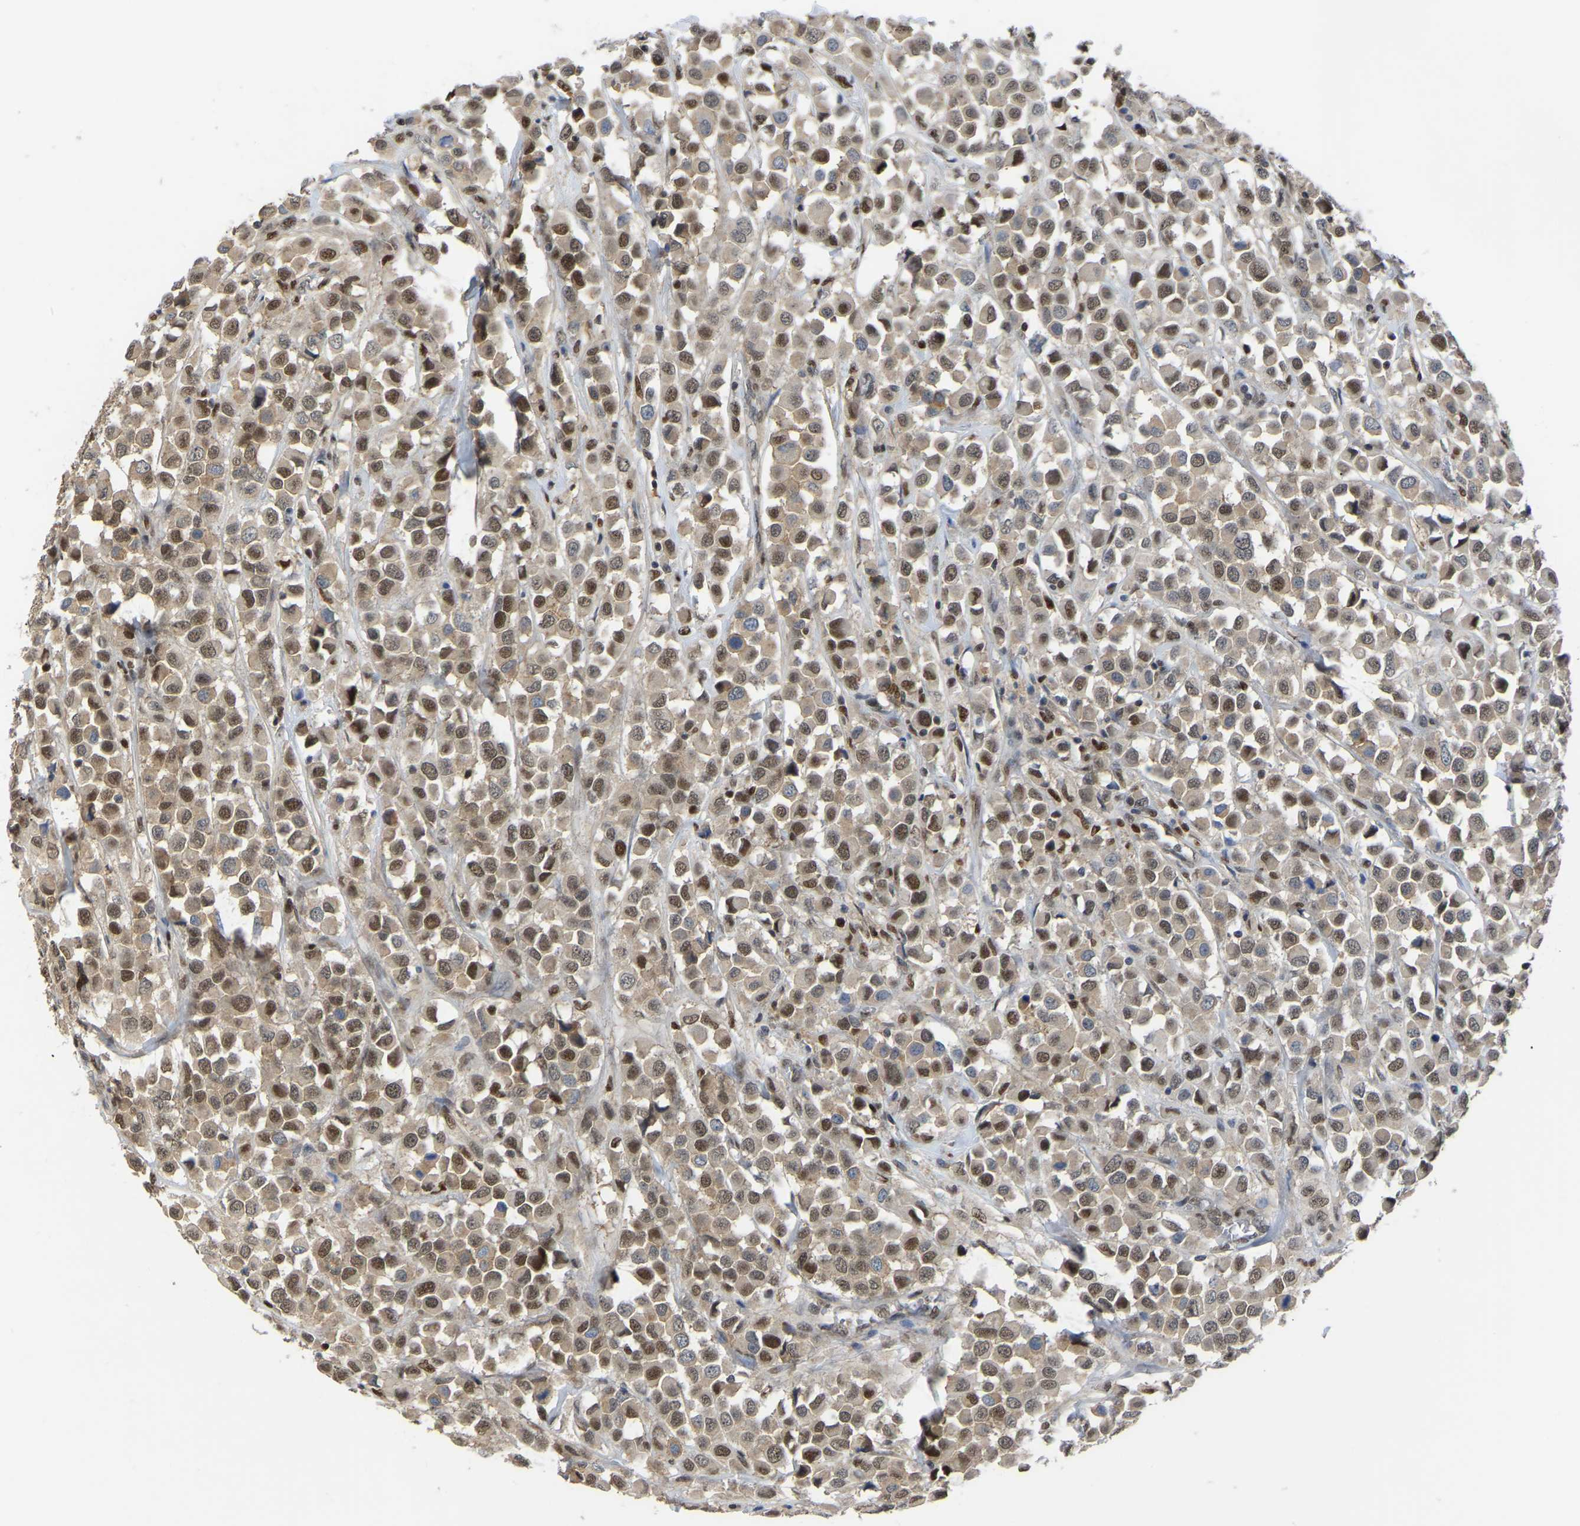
{"staining": {"intensity": "moderate", "quantity": ">75%", "location": "cytoplasmic/membranous,nuclear"}, "tissue": "breast cancer", "cell_type": "Tumor cells", "image_type": "cancer", "snomed": [{"axis": "morphology", "description": "Duct carcinoma"}, {"axis": "topography", "description": "Breast"}], "caption": "This photomicrograph shows immunohistochemistry staining of breast cancer (intraductal carcinoma), with medium moderate cytoplasmic/membranous and nuclear expression in approximately >75% of tumor cells.", "gene": "KLRG2", "patient": {"sex": "female", "age": 61}}